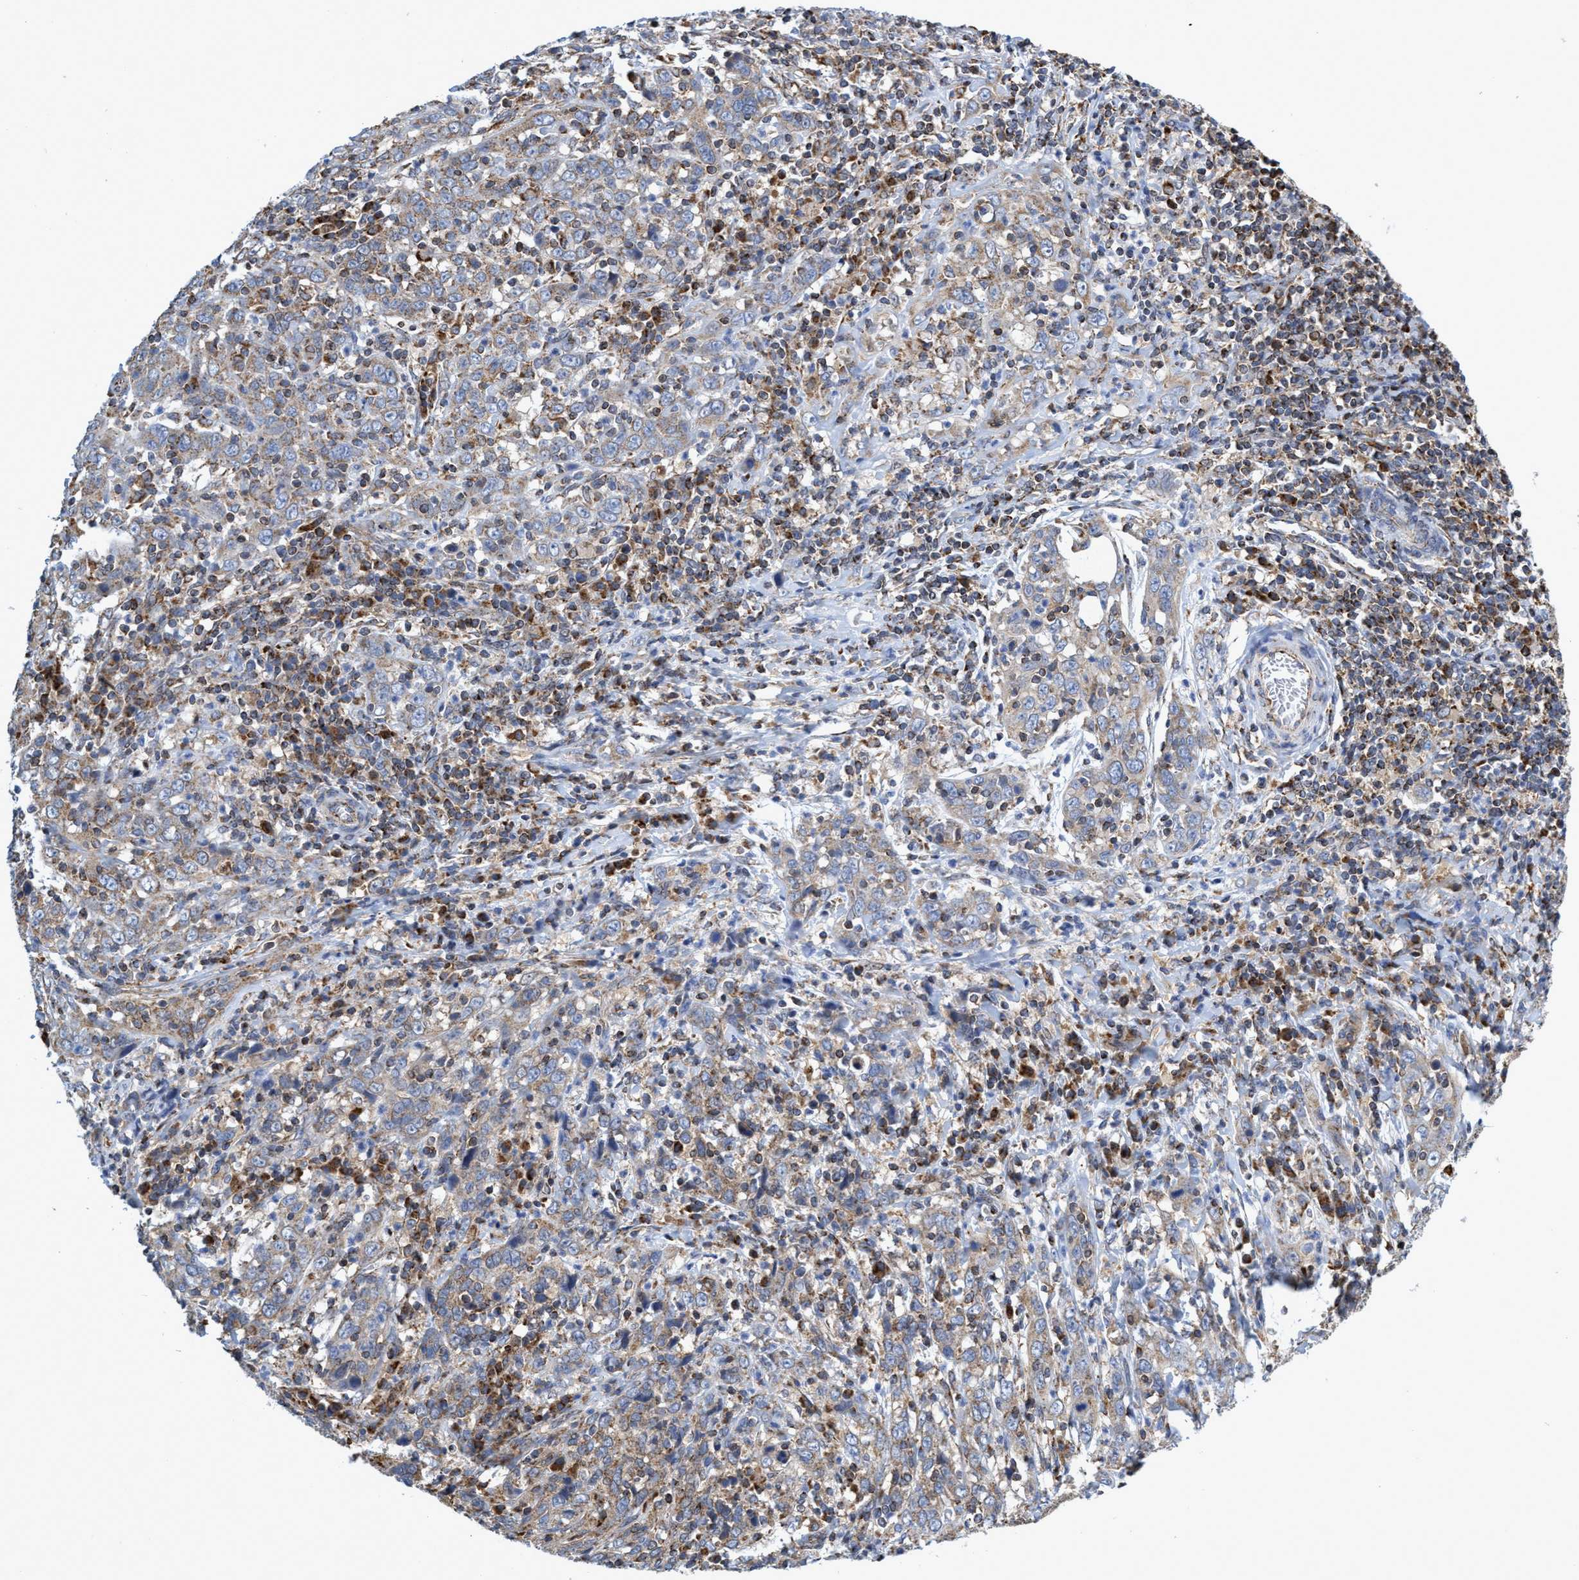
{"staining": {"intensity": "weak", "quantity": "<25%", "location": "cytoplasmic/membranous"}, "tissue": "cervical cancer", "cell_type": "Tumor cells", "image_type": "cancer", "snomed": [{"axis": "morphology", "description": "Squamous cell carcinoma, NOS"}, {"axis": "topography", "description": "Cervix"}], "caption": "Squamous cell carcinoma (cervical) was stained to show a protein in brown. There is no significant staining in tumor cells. (DAB (3,3'-diaminobenzidine) IHC with hematoxylin counter stain).", "gene": "CRYZ", "patient": {"sex": "female", "age": 46}}